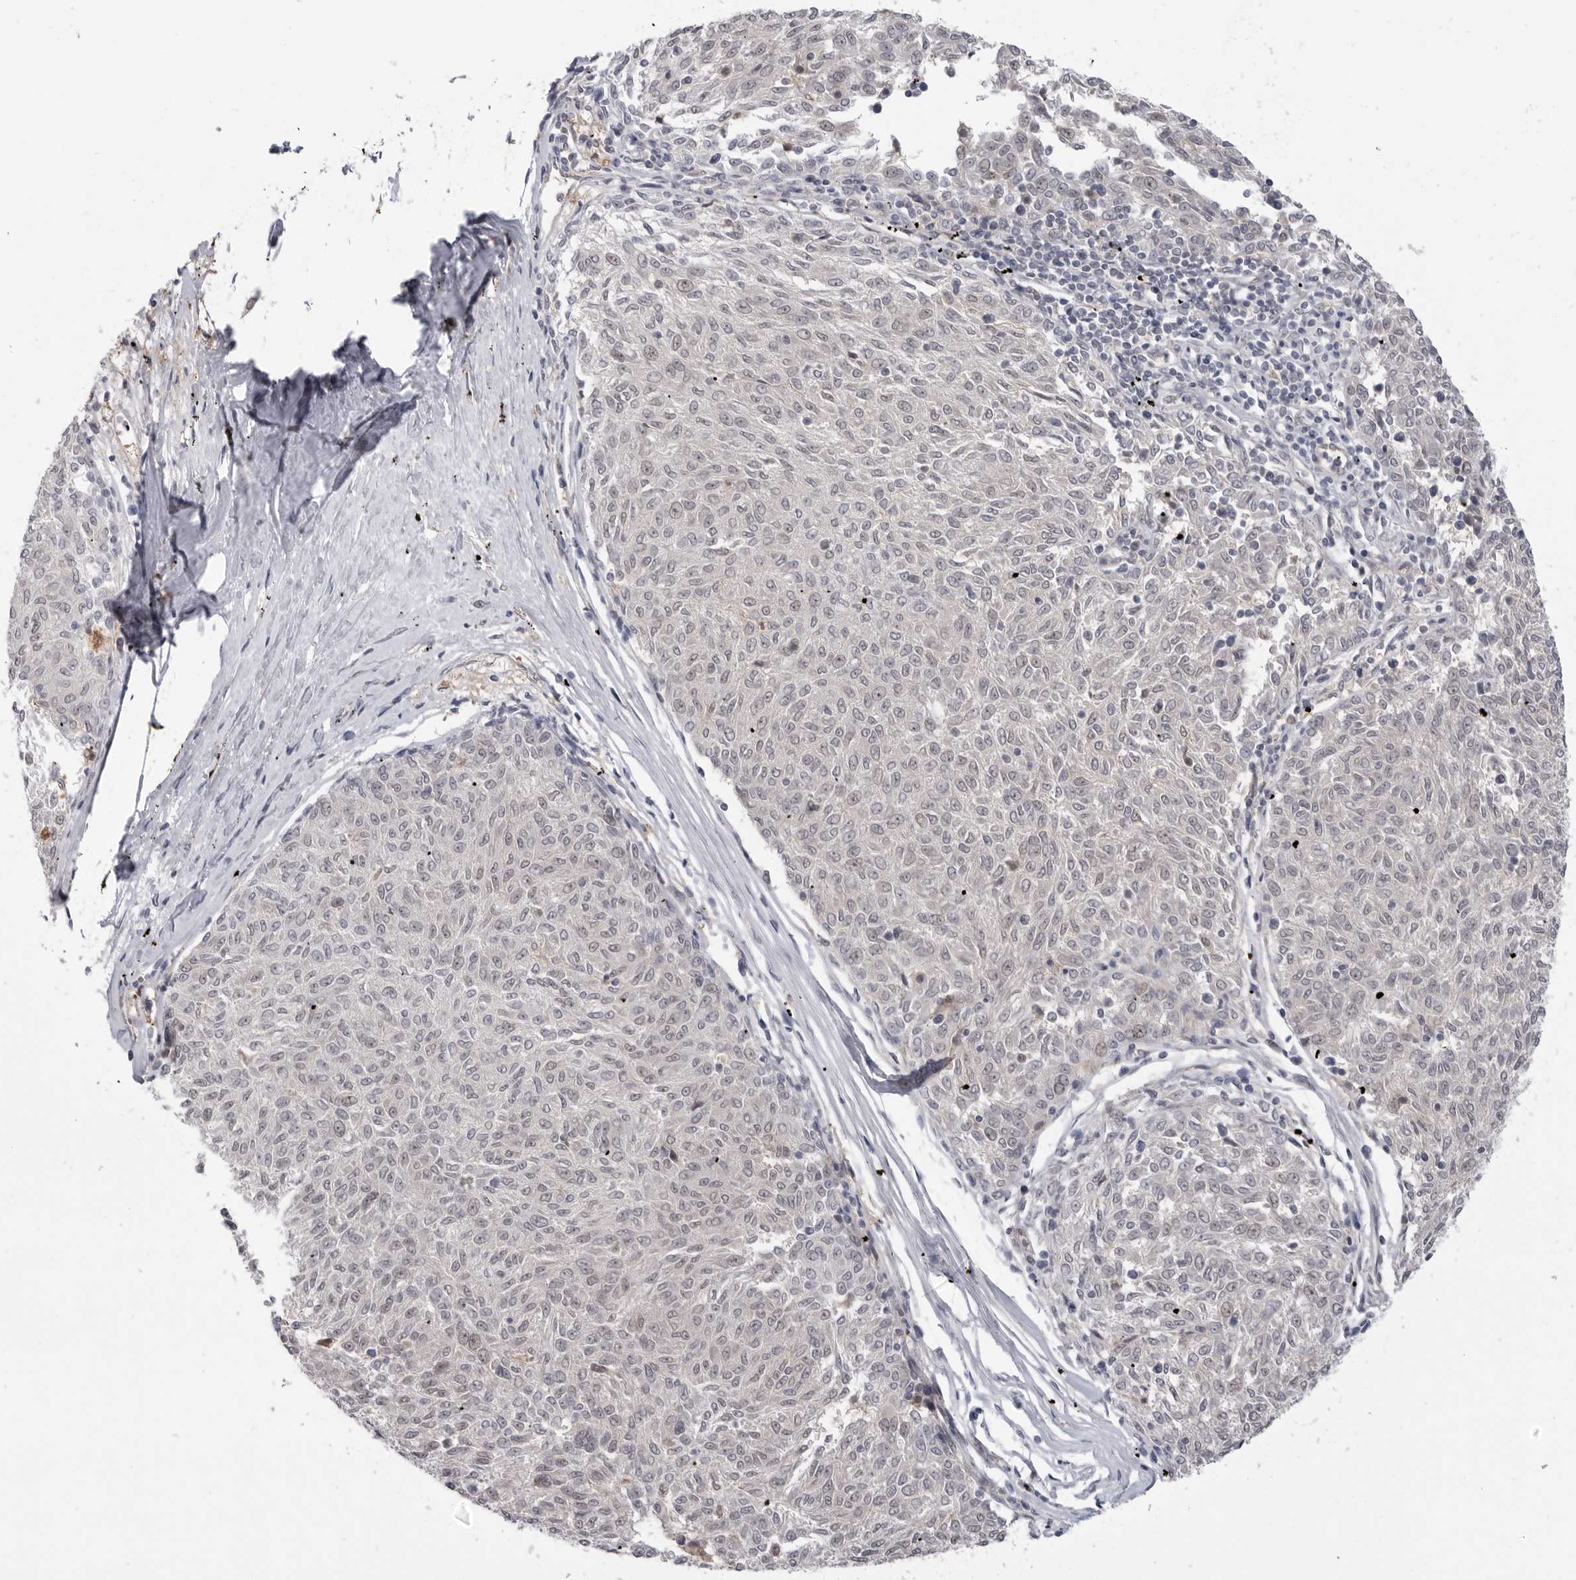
{"staining": {"intensity": "negative", "quantity": "none", "location": "none"}, "tissue": "melanoma", "cell_type": "Tumor cells", "image_type": "cancer", "snomed": [{"axis": "morphology", "description": "Malignant melanoma, NOS"}, {"axis": "topography", "description": "Skin"}], "caption": "DAB (3,3'-diaminobenzidine) immunohistochemical staining of melanoma displays no significant expression in tumor cells. (Stains: DAB (3,3'-diaminobenzidine) immunohistochemistry with hematoxylin counter stain, Microscopy: brightfield microscopy at high magnification).", "gene": "PNPO", "patient": {"sex": "female", "age": 72}}